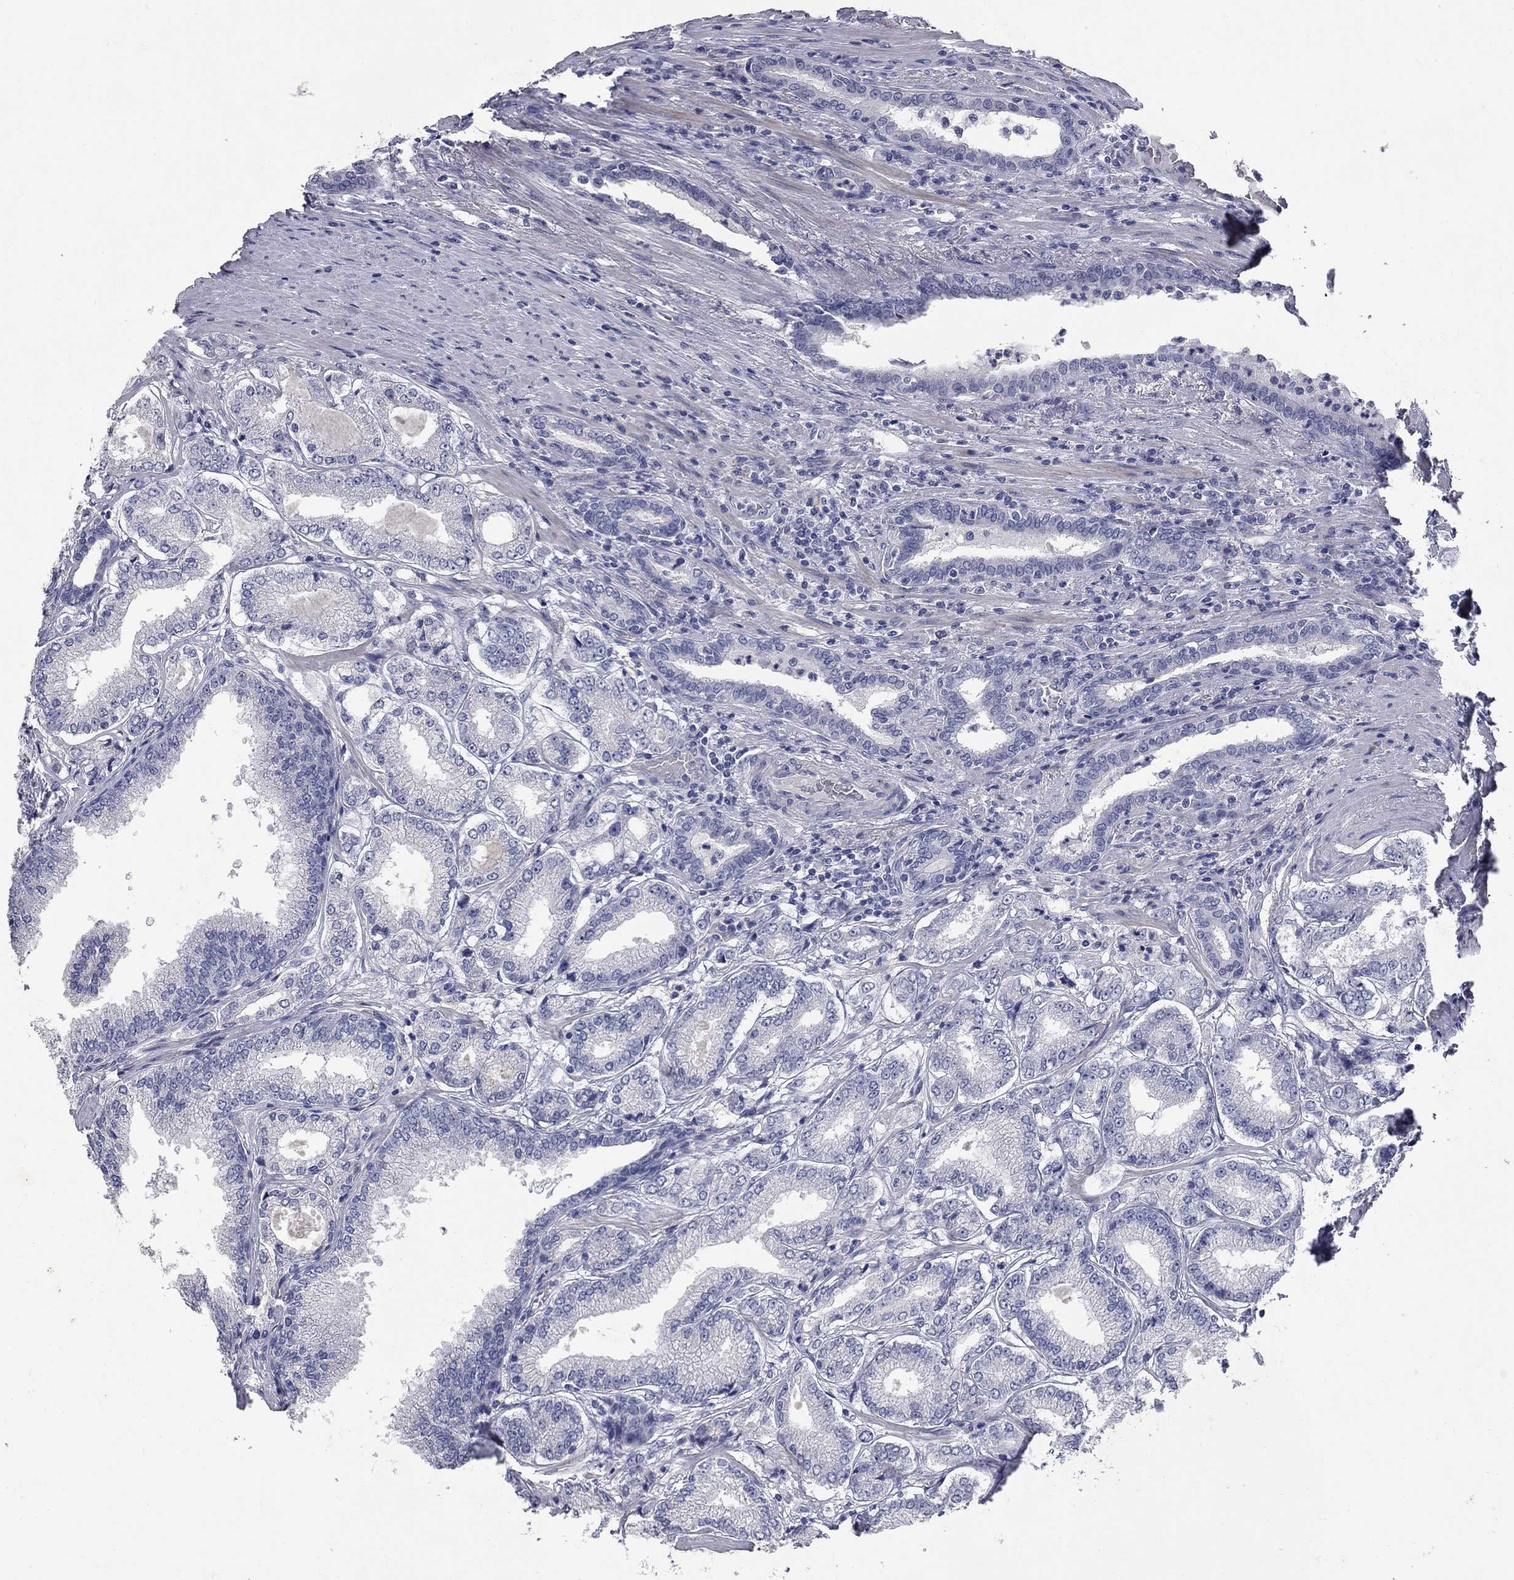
{"staining": {"intensity": "negative", "quantity": "none", "location": "none"}, "tissue": "prostate cancer", "cell_type": "Tumor cells", "image_type": "cancer", "snomed": [{"axis": "morphology", "description": "Adenocarcinoma, NOS"}, {"axis": "topography", "description": "Prostate"}], "caption": "Tumor cells show no significant protein positivity in prostate cancer (adenocarcinoma).", "gene": "SYT12", "patient": {"sex": "male", "age": 65}}